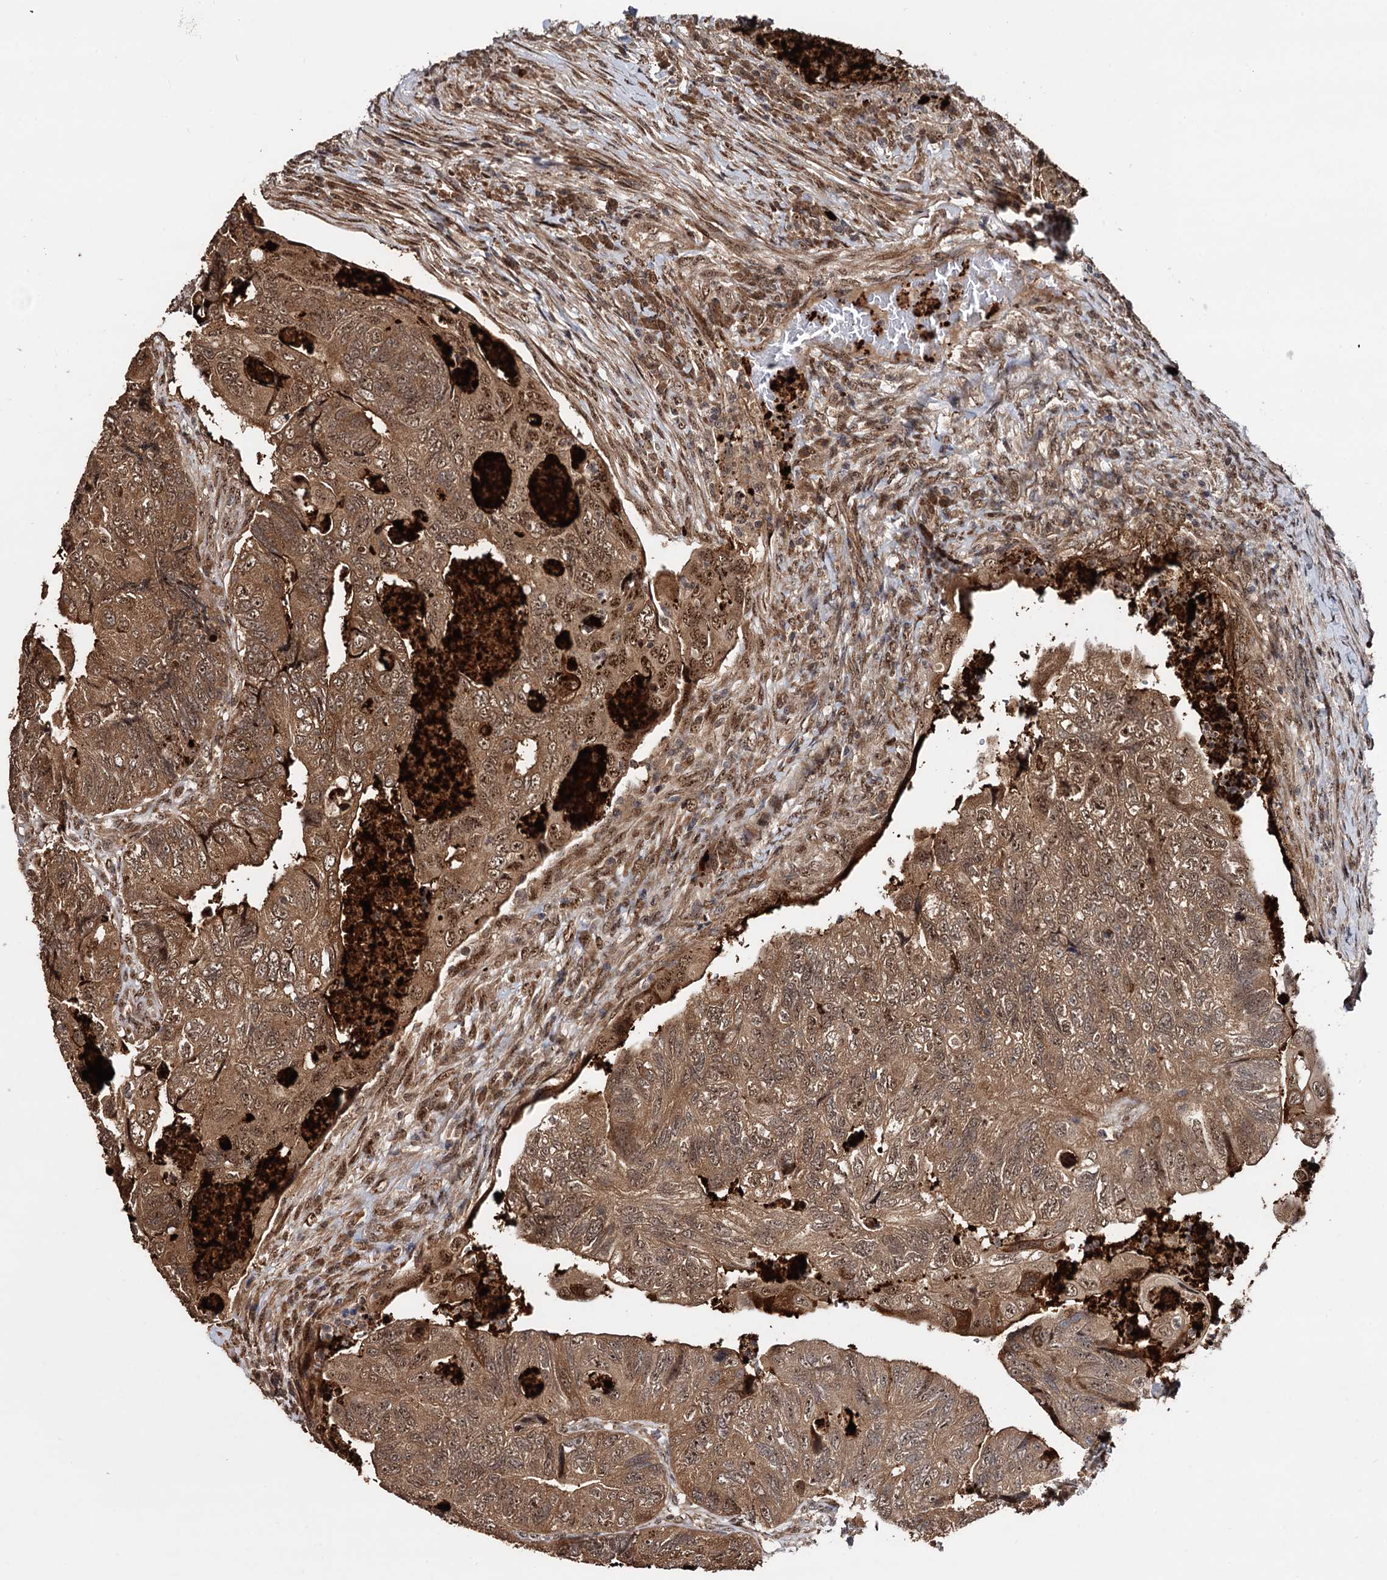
{"staining": {"intensity": "moderate", "quantity": ">75%", "location": "cytoplasmic/membranous,nuclear"}, "tissue": "colorectal cancer", "cell_type": "Tumor cells", "image_type": "cancer", "snomed": [{"axis": "morphology", "description": "Adenocarcinoma, NOS"}, {"axis": "topography", "description": "Rectum"}], "caption": "This image shows adenocarcinoma (colorectal) stained with immunohistochemistry to label a protein in brown. The cytoplasmic/membranous and nuclear of tumor cells show moderate positivity for the protein. Nuclei are counter-stained blue.", "gene": "PIGB", "patient": {"sex": "male", "age": 63}}